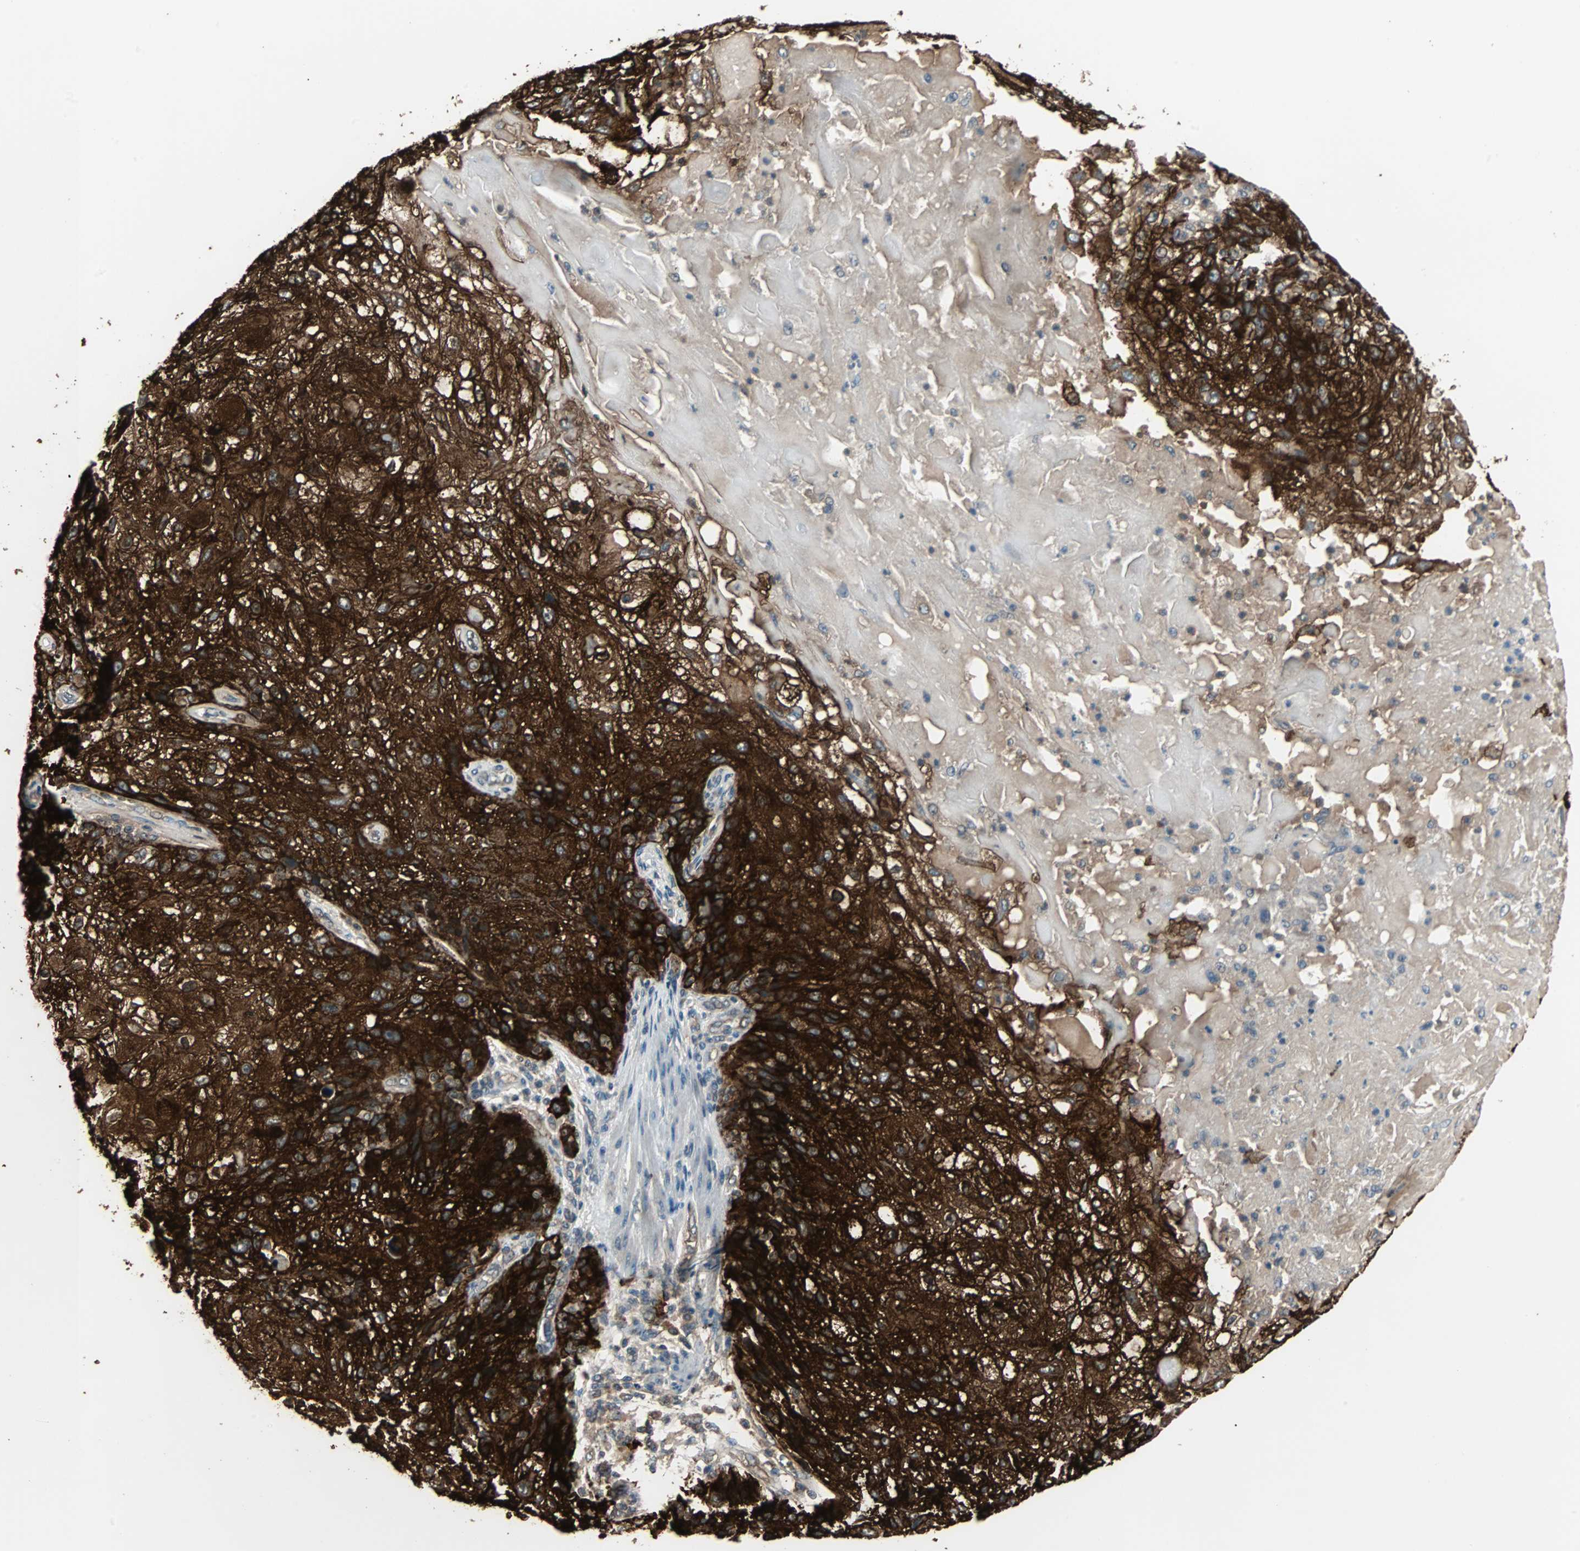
{"staining": {"intensity": "strong", "quantity": ">75%", "location": "cytoplasmic/membranous"}, "tissue": "skin cancer", "cell_type": "Tumor cells", "image_type": "cancer", "snomed": [{"axis": "morphology", "description": "Normal tissue, NOS"}, {"axis": "morphology", "description": "Squamous cell carcinoma, NOS"}, {"axis": "topography", "description": "Skin"}], "caption": "A histopathology image of skin cancer (squamous cell carcinoma) stained for a protein demonstrates strong cytoplasmic/membranous brown staining in tumor cells.", "gene": "CMC2", "patient": {"sex": "female", "age": 83}}